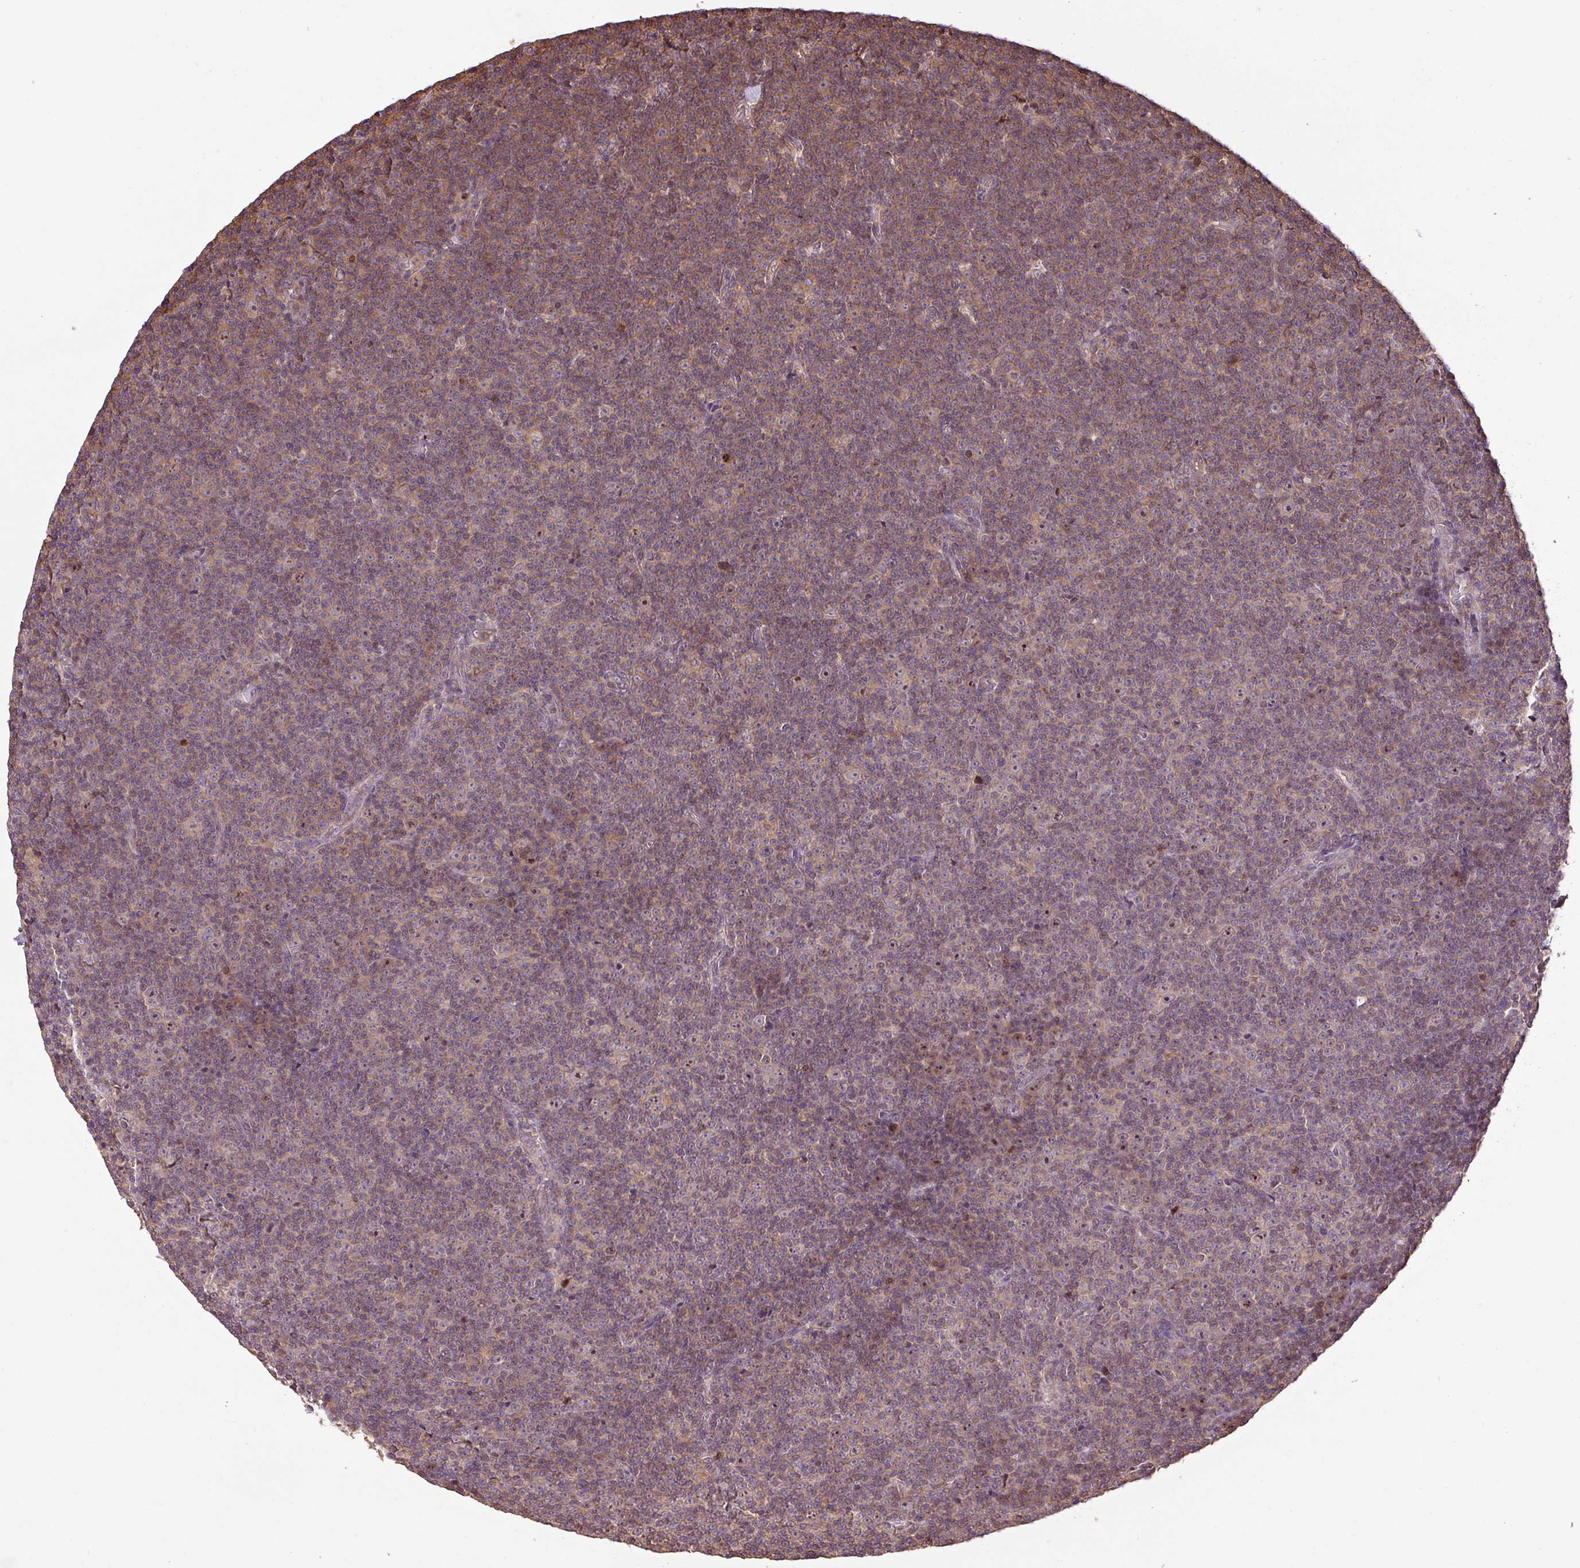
{"staining": {"intensity": "weak", "quantity": "25%-75%", "location": "cytoplasmic/membranous,nuclear"}, "tissue": "lymphoma", "cell_type": "Tumor cells", "image_type": "cancer", "snomed": [{"axis": "morphology", "description": "Malignant lymphoma, non-Hodgkin's type, Low grade"}, {"axis": "topography", "description": "Lymph node"}], "caption": "A micrograph of low-grade malignant lymphoma, non-Hodgkin's type stained for a protein shows weak cytoplasmic/membranous and nuclear brown staining in tumor cells.", "gene": "VENTX", "patient": {"sex": "female", "age": 67}}